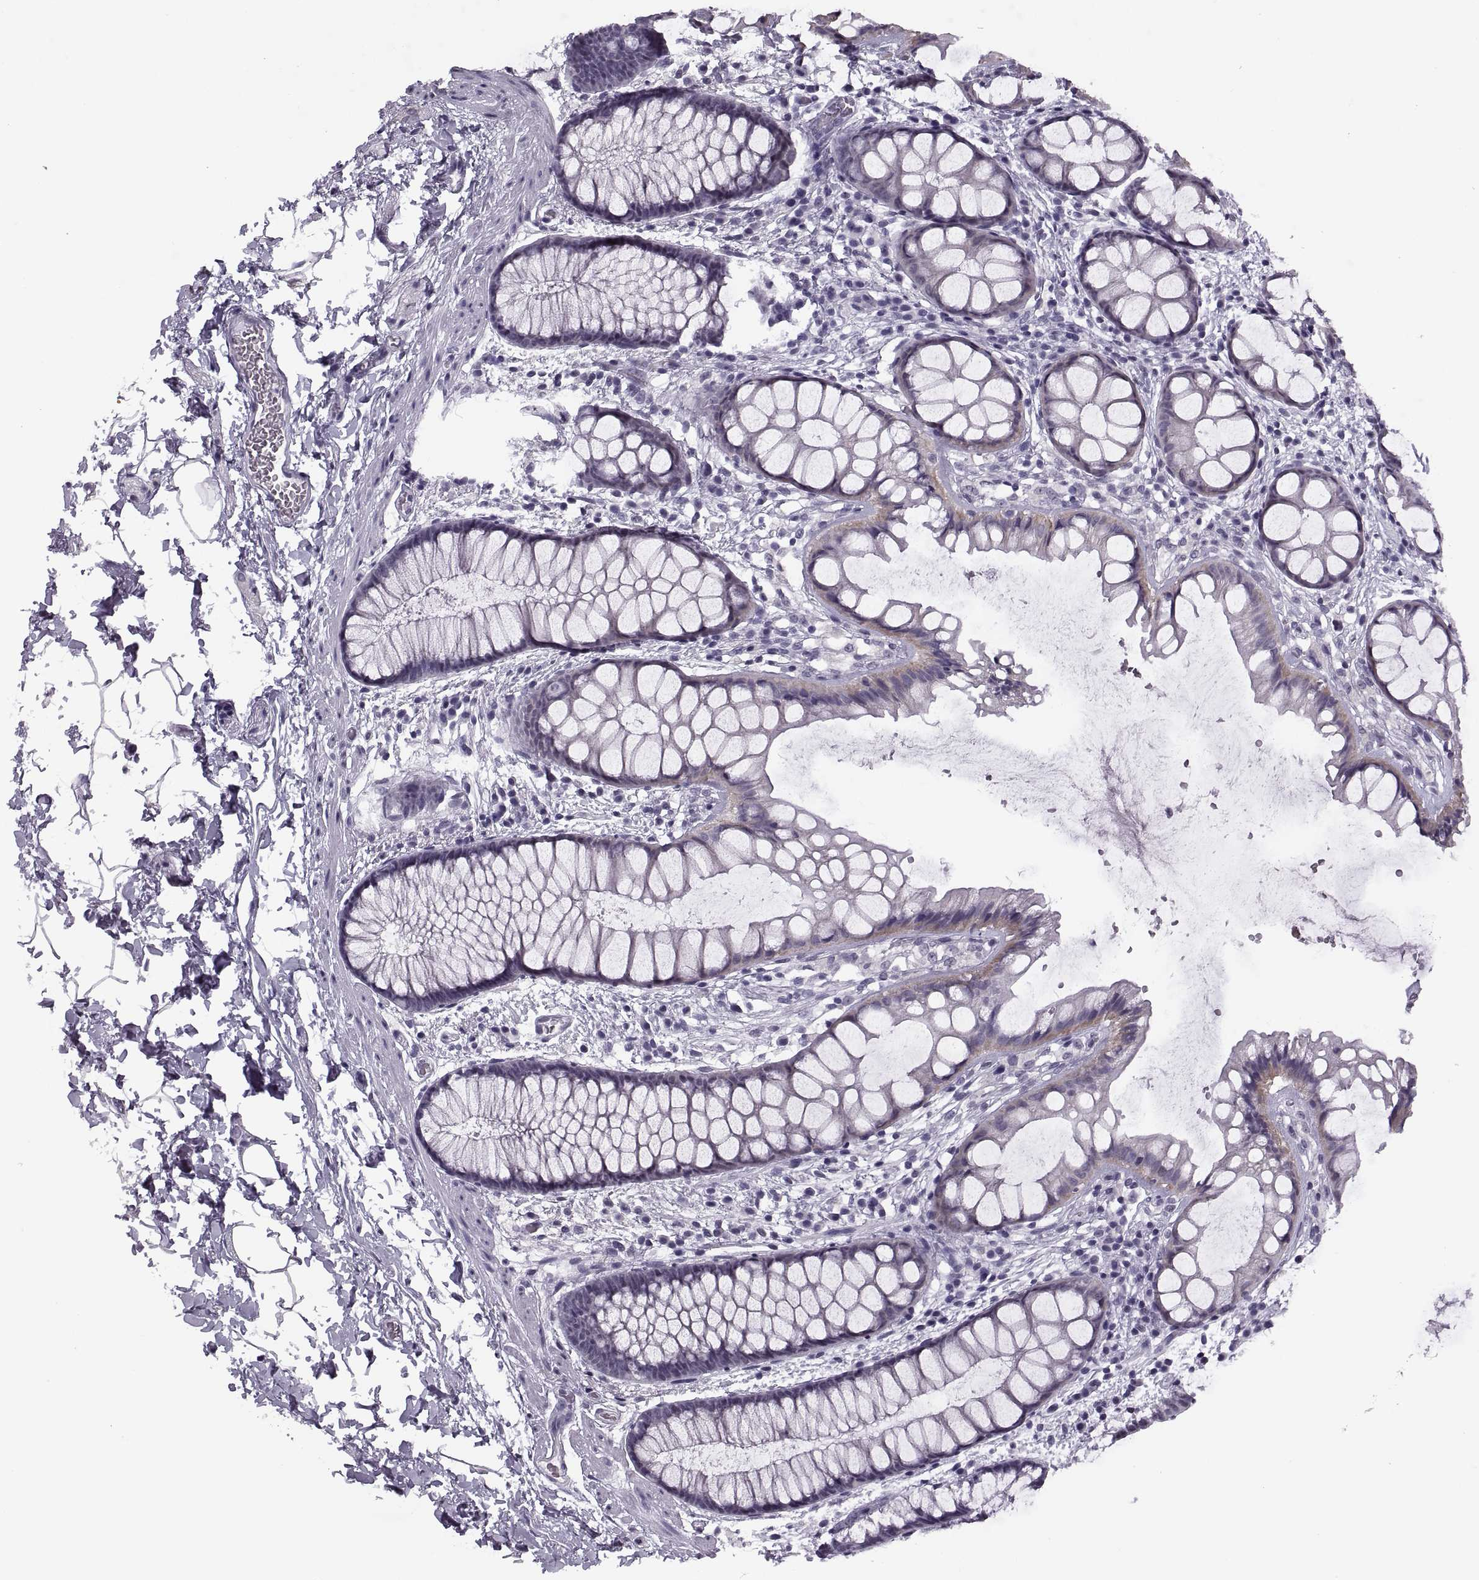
{"staining": {"intensity": "negative", "quantity": "none", "location": "none"}, "tissue": "rectum", "cell_type": "Glandular cells", "image_type": "normal", "snomed": [{"axis": "morphology", "description": "Normal tissue, NOS"}, {"axis": "topography", "description": "Rectum"}], "caption": "Immunohistochemical staining of benign human rectum shows no significant expression in glandular cells.", "gene": "TBC1D3B", "patient": {"sex": "female", "age": 62}}